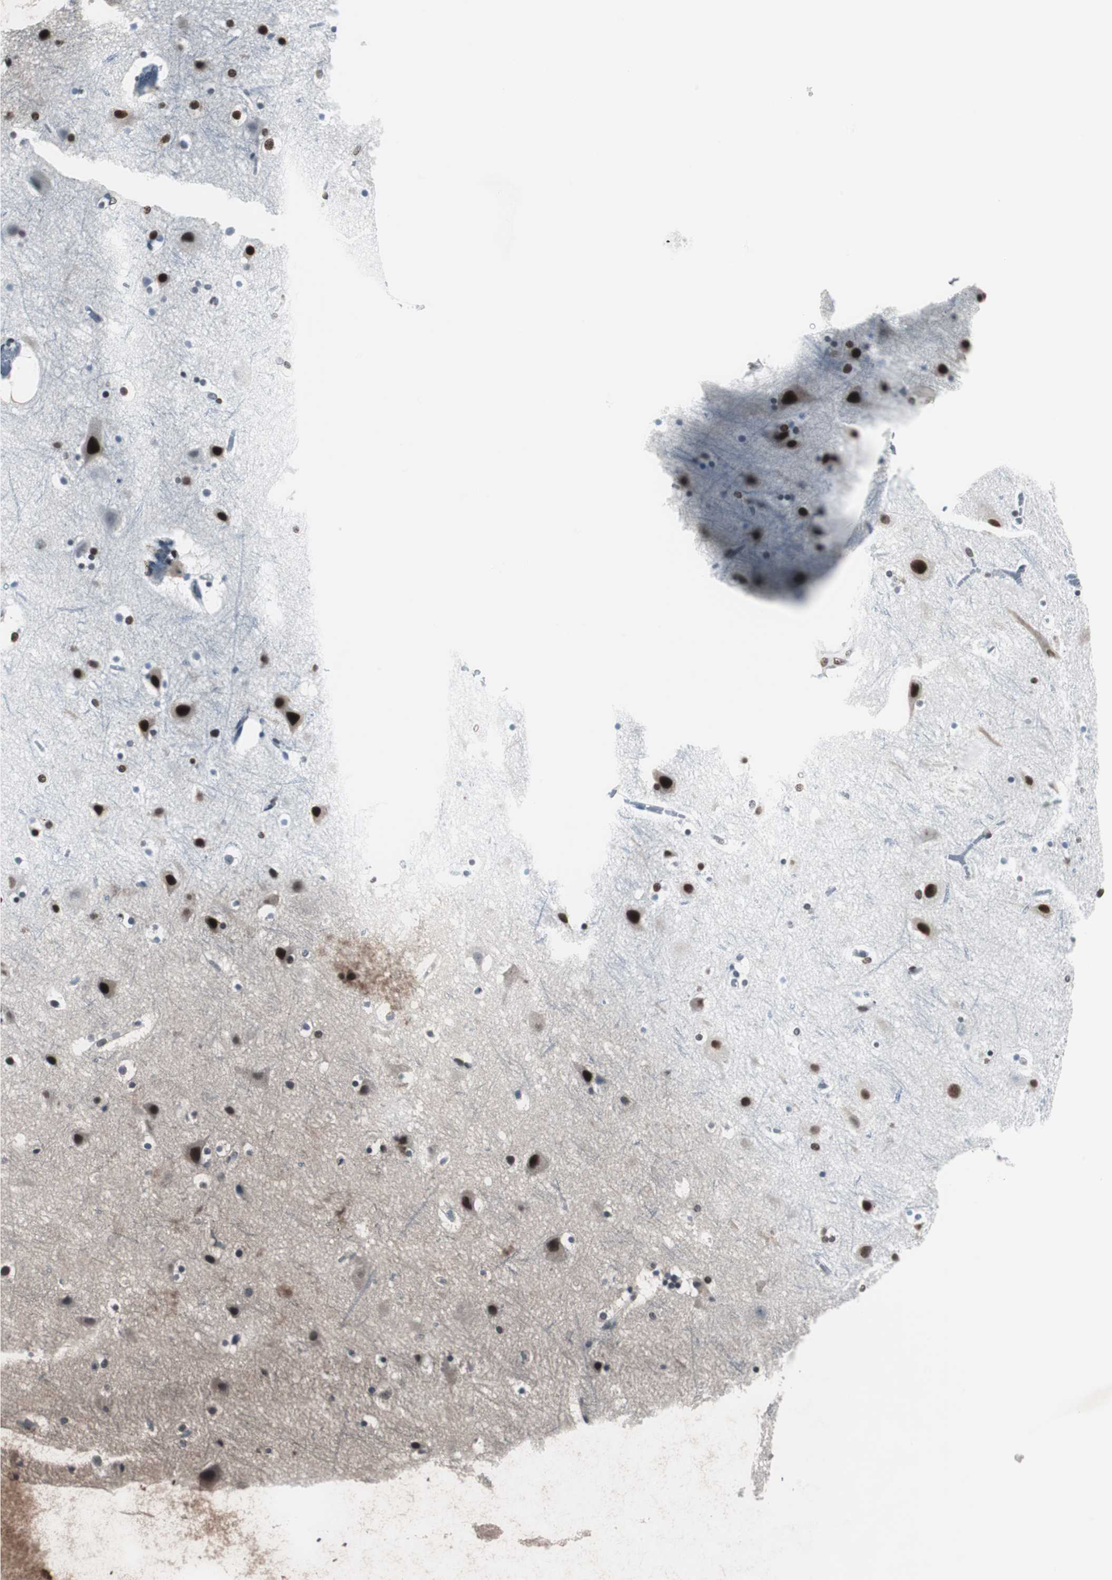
{"staining": {"intensity": "negative", "quantity": "none", "location": "none"}, "tissue": "cerebral cortex", "cell_type": "Endothelial cells", "image_type": "normal", "snomed": [{"axis": "morphology", "description": "Normal tissue, NOS"}, {"axis": "topography", "description": "Cerebral cortex"}], "caption": "Human cerebral cortex stained for a protein using immunohistochemistry displays no positivity in endothelial cells.", "gene": "XRCC1", "patient": {"sex": "male", "age": 45}}